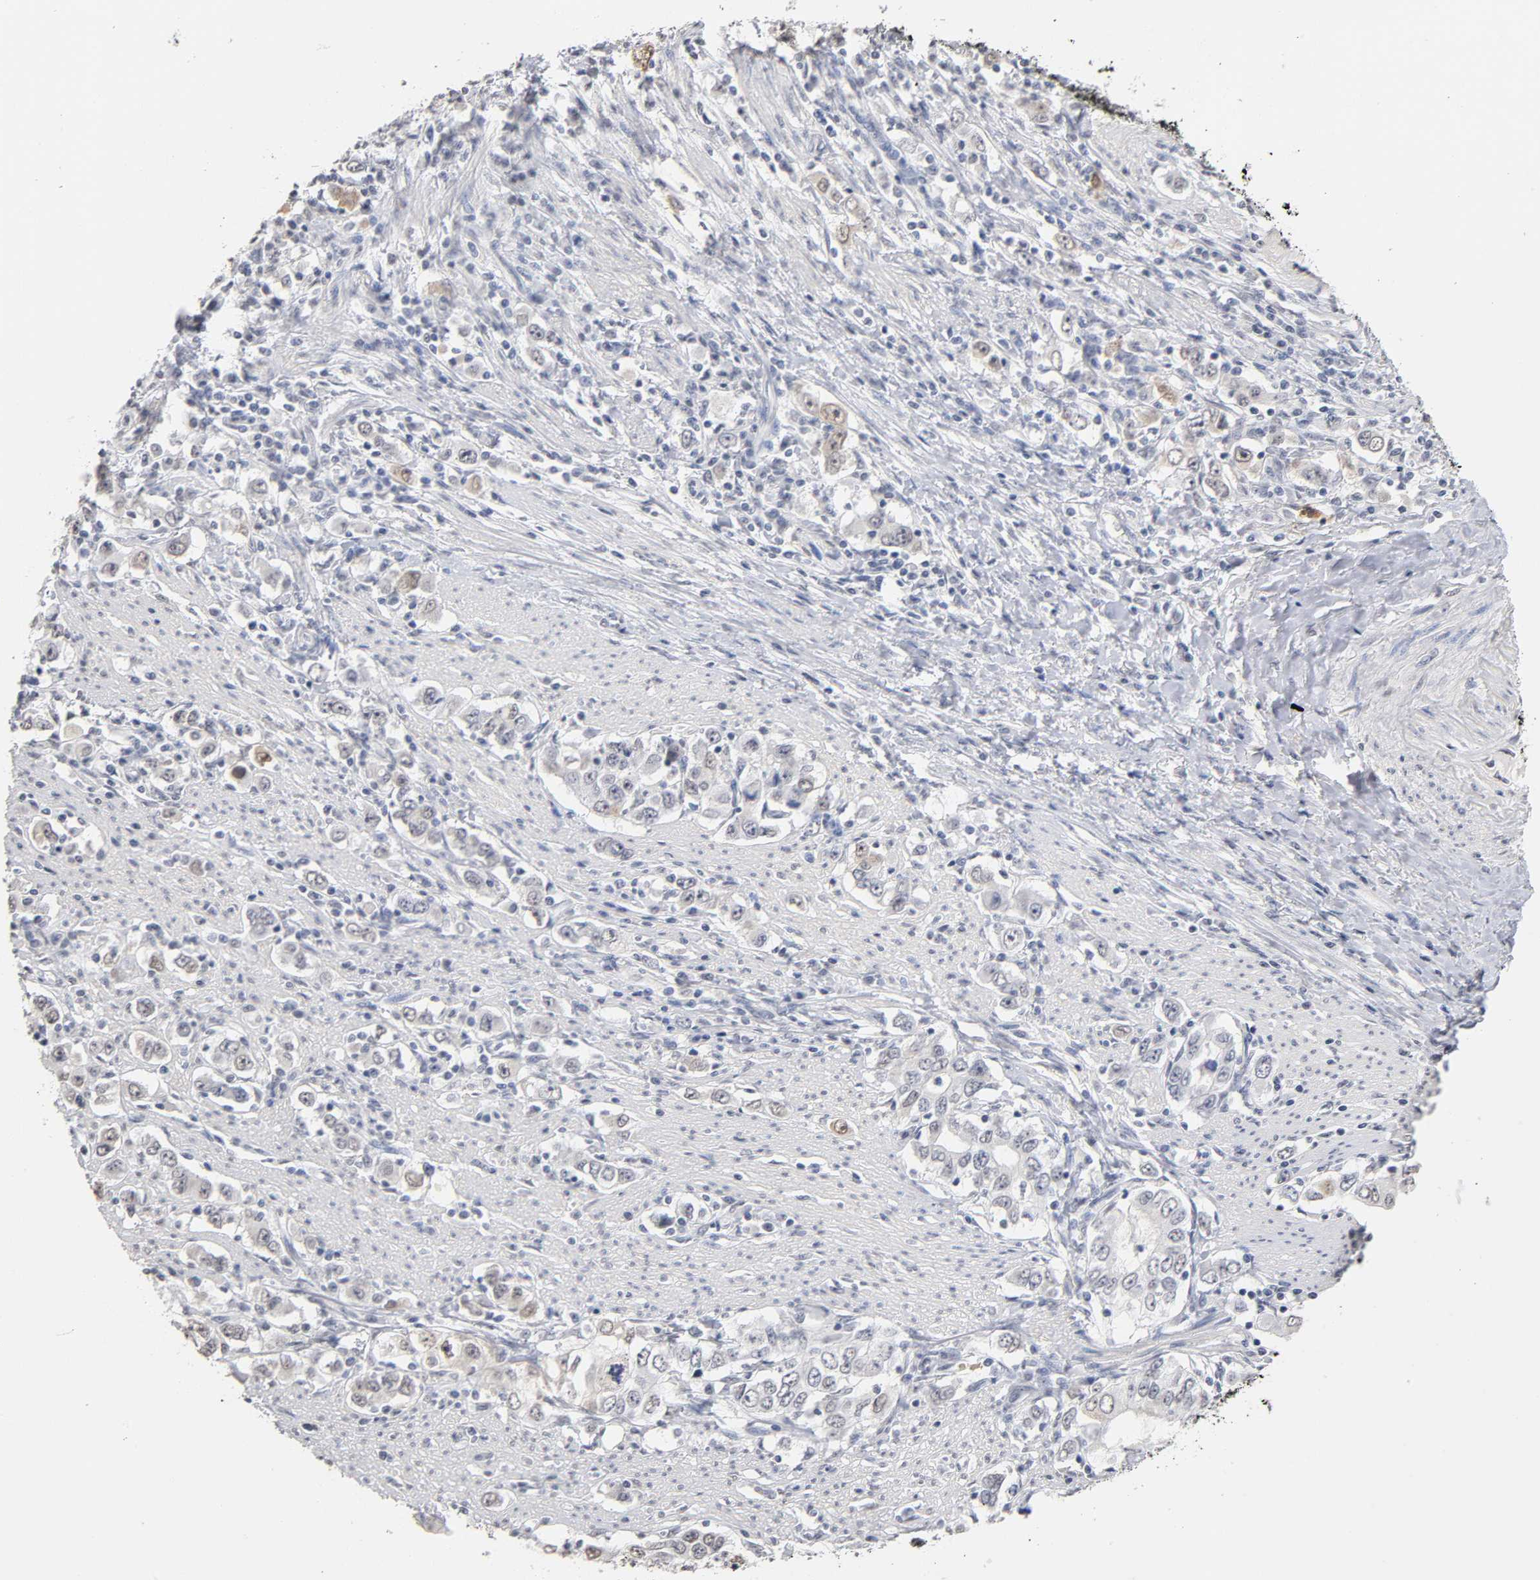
{"staining": {"intensity": "weak", "quantity": "25%-75%", "location": "cytoplasmic/membranous,nuclear"}, "tissue": "stomach cancer", "cell_type": "Tumor cells", "image_type": "cancer", "snomed": [{"axis": "morphology", "description": "Adenocarcinoma, NOS"}, {"axis": "topography", "description": "Stomach, lower"}], "caption": "A high-resolution photomicrograph shows immunohistochemistry (IHC) staining of stomach adenocarcinoma, which displays weak cytoplasmic/membranous and nuclear positivity in approximately 25%-75% of tumor cells.", "gene": "CRABP2", "patient": {"sex": "female", "age": 72}}